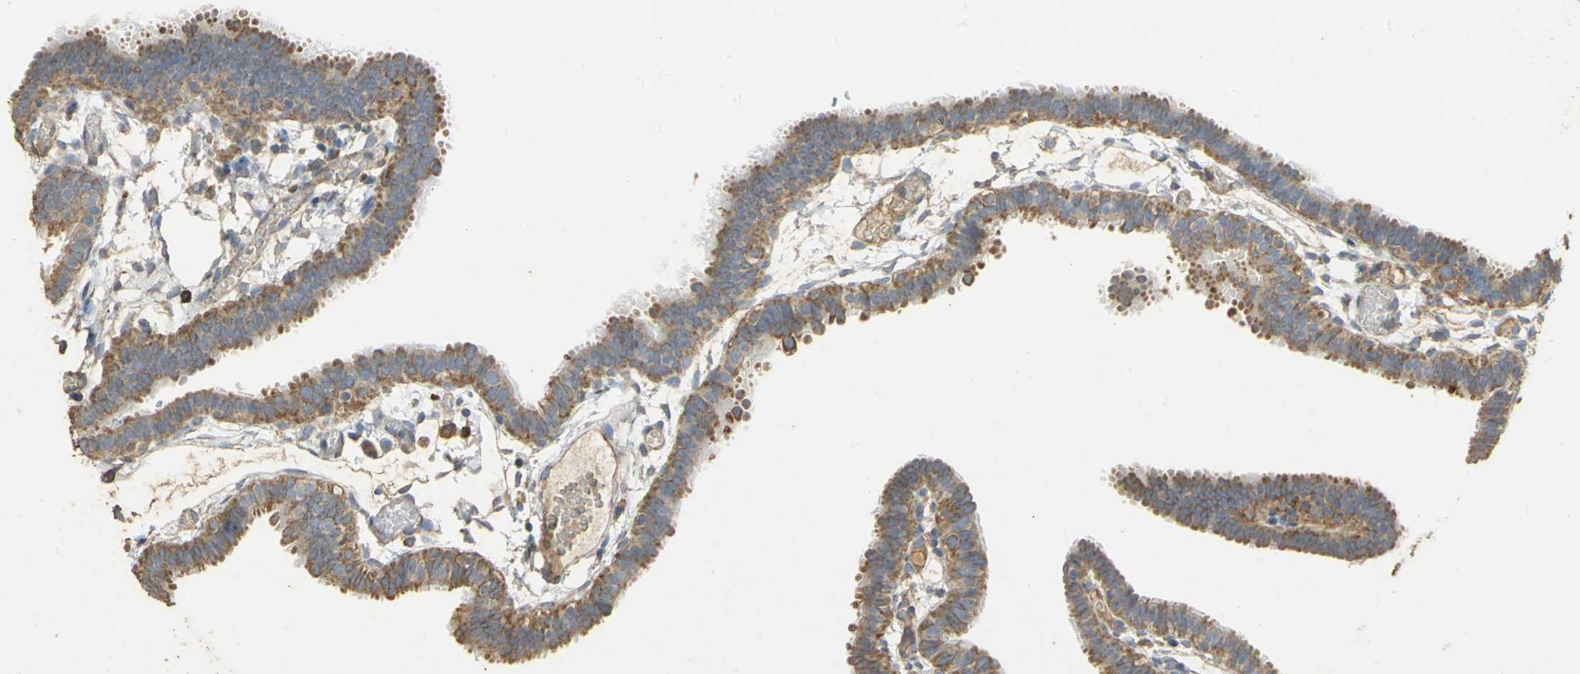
{"staining": {"intensity": "moderate", "quantity": ">75%", "location": "cytoplasmic/membranous"}, "tissue": "fallopian tube", "cell_type": "Glandular cells", "image_type": "normal", "snomed": [{"axis": "morphology", "description": "Normal tissue, NOS"}, {"axis": "topography", "description": "Fallopian tube"}], "caption": "The immunohistochemical stain highlights moderate cytoplasmic/membranous staining in glandular cells of benign fallopian tube.", "gene": "ACSL4", "patient": {"sex": "female", "age": 29}}